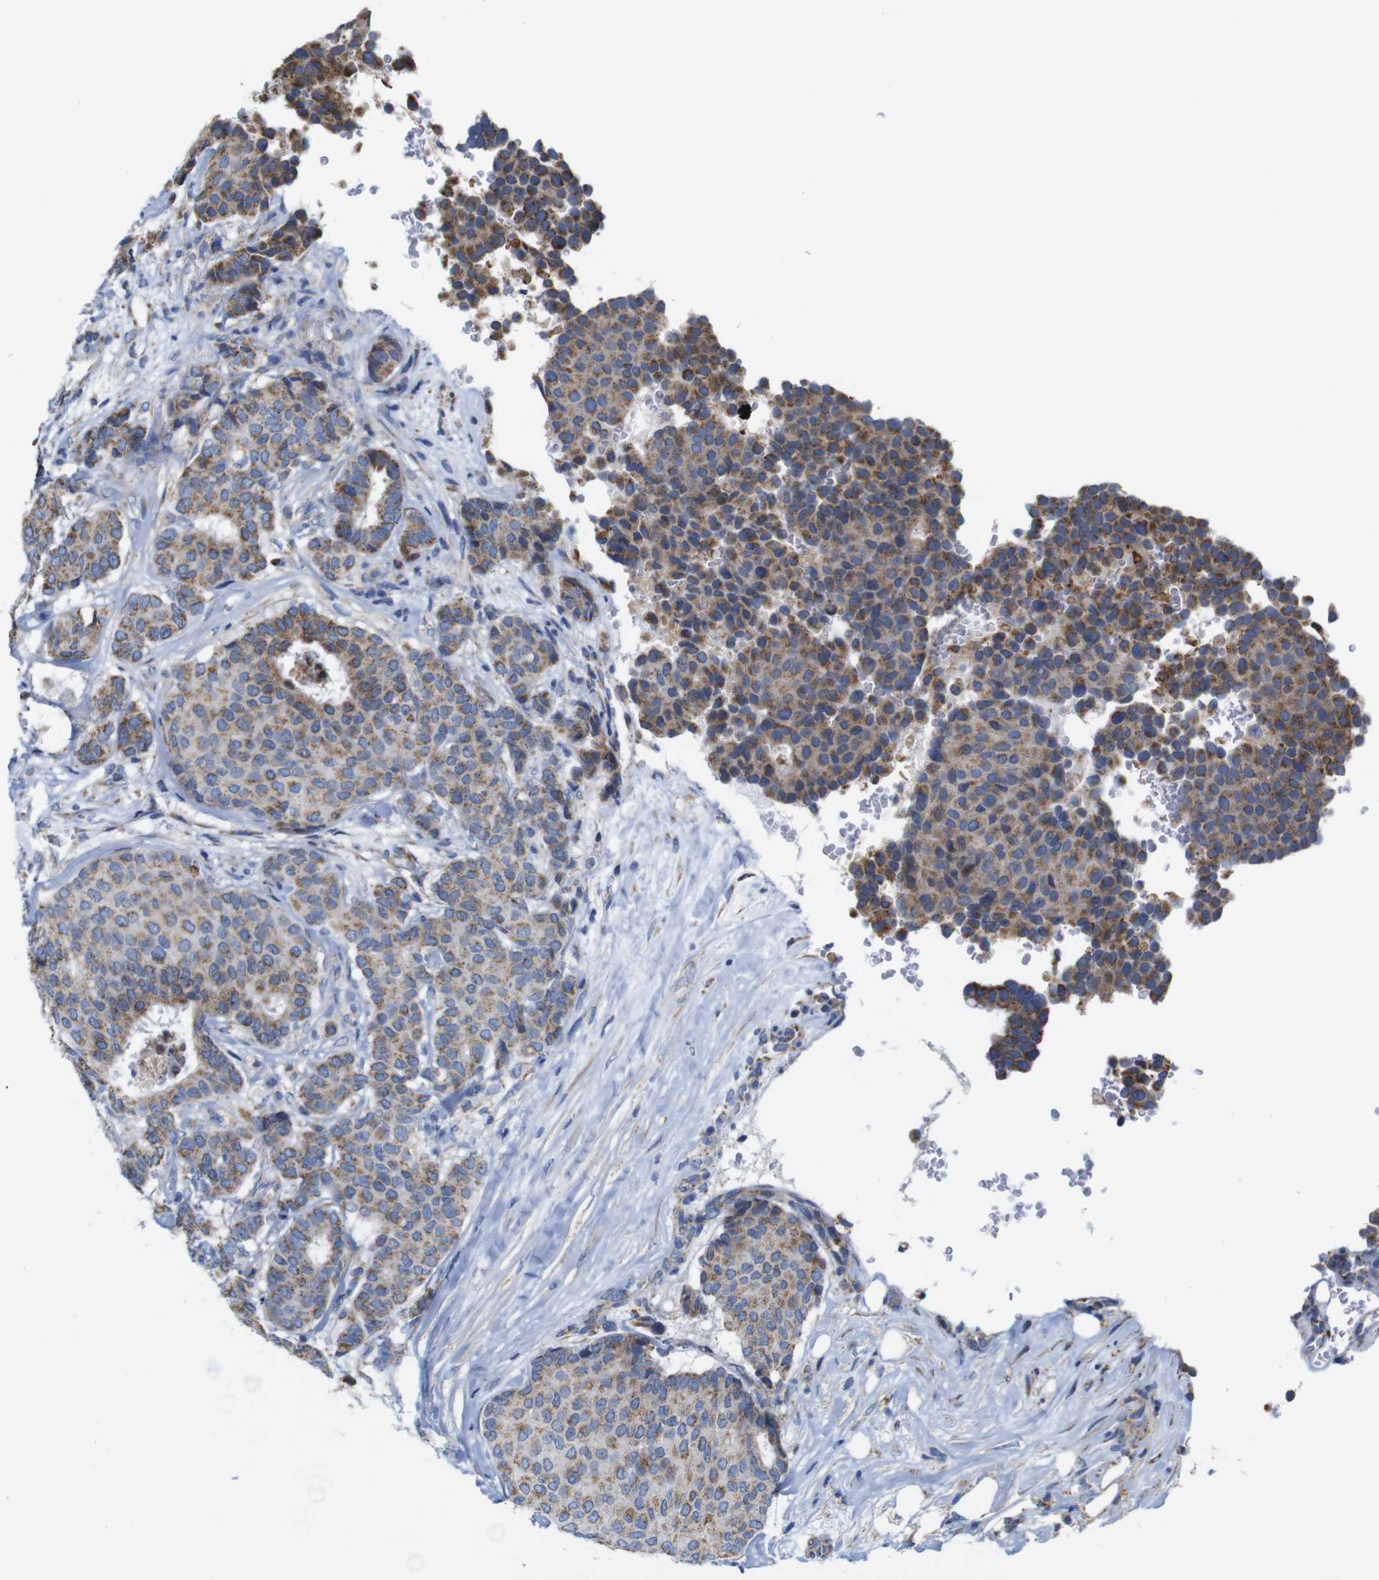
{"staining": {"intensity": "moderate", "quantity": ">75%", "location": "cytoplasmic/membranous"}, "tissue": "breast cancer", "cell_type": "Tumor cells", "image_type": "cancer", "snomed": [{"axis": "morphology", "description": "Duct carcinoma"}, {"axis": "topography", "description": "Breast"}], "caption": "Approximately >75% of tumor cells in human invasive ductal carcinoma (breast) display moderate cytoplasmic/membranous protein staining as visualized by brown immunohistochemical staining.", "gene": "FAM171B", "patient": {"sex": "female", "age": 75}}